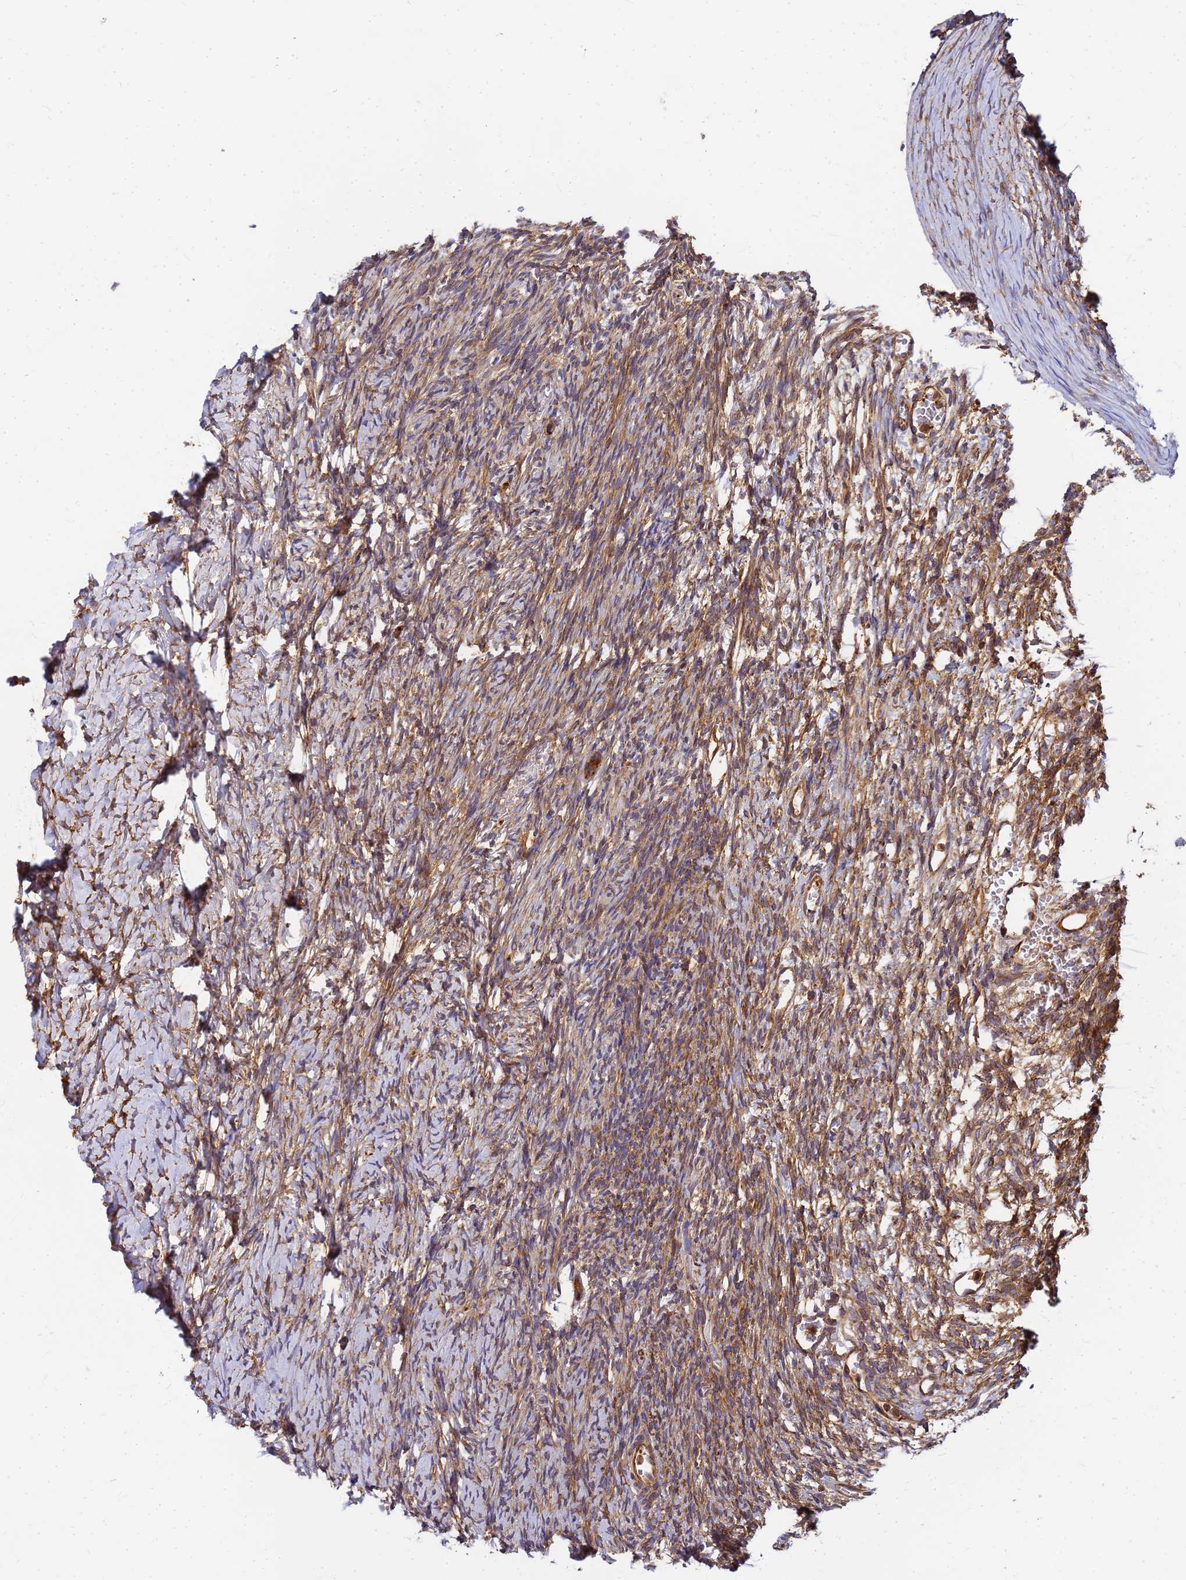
{"staining": {"intensity": "moderate", "quantity": ">75%", "location": "cytoplasmic/membranous"}, "tissue": "ovary", "cell_type": "Follicle cells", "image_type": "normal", "snomed": [{"axis": "morphology", "description": "Normal tissue, NOS"}, {"axis": "topography", "description": "Ovary"}], "caption": "Immunohistochemistry photomicrograph of unremarkable ovary: human ovary stained using immunohistochemistry (IHC) shows medium levels of moderate protein expression localized specifically in the cytoplasmic/membranous of follicle cells, appearing as a cytoplasmic/membranous brown color.", "gene": "C2CD5", "patient": {"sex": "female", "age": 39}}